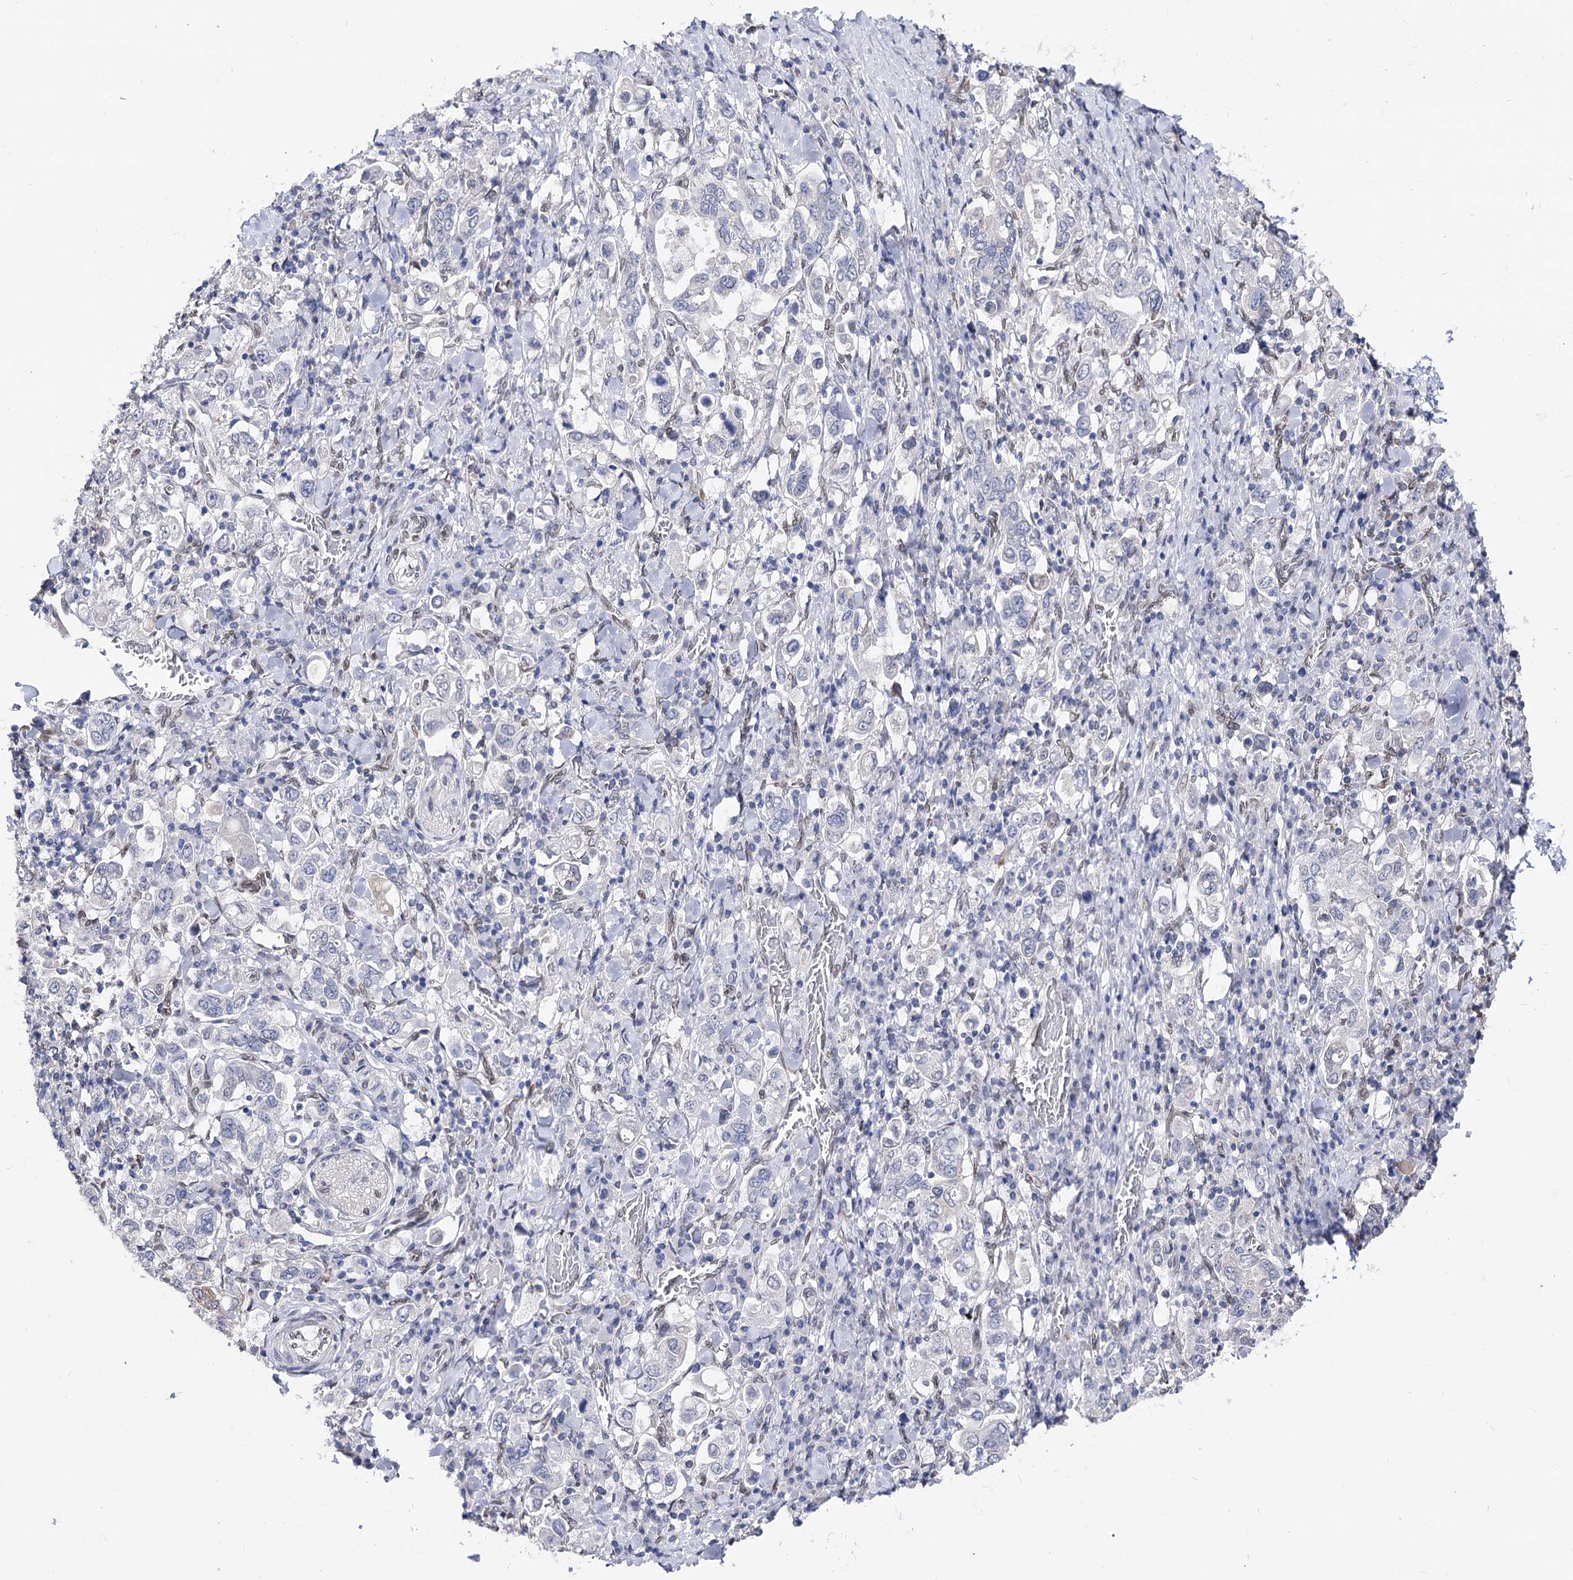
{"staining": {"intensity": "negative", "quantity": "none", "location": "none"}, "tissue": "stomach cancer", "cell_type": "Tumor cells", "image_type": "cancer", "snomed": [{"axis": "morphology", "description": "Adenocarcinoma, NOS"}, {"axis": "topography", "description": "Stomach, upper"}], "caption": "This is an immunohistochemistry (IHC) image of stomach adenocarcinoma. There is no positivity in tumor cells.", "gene": "TMEM201", "patient": {"sex": "male", "age": 62}}